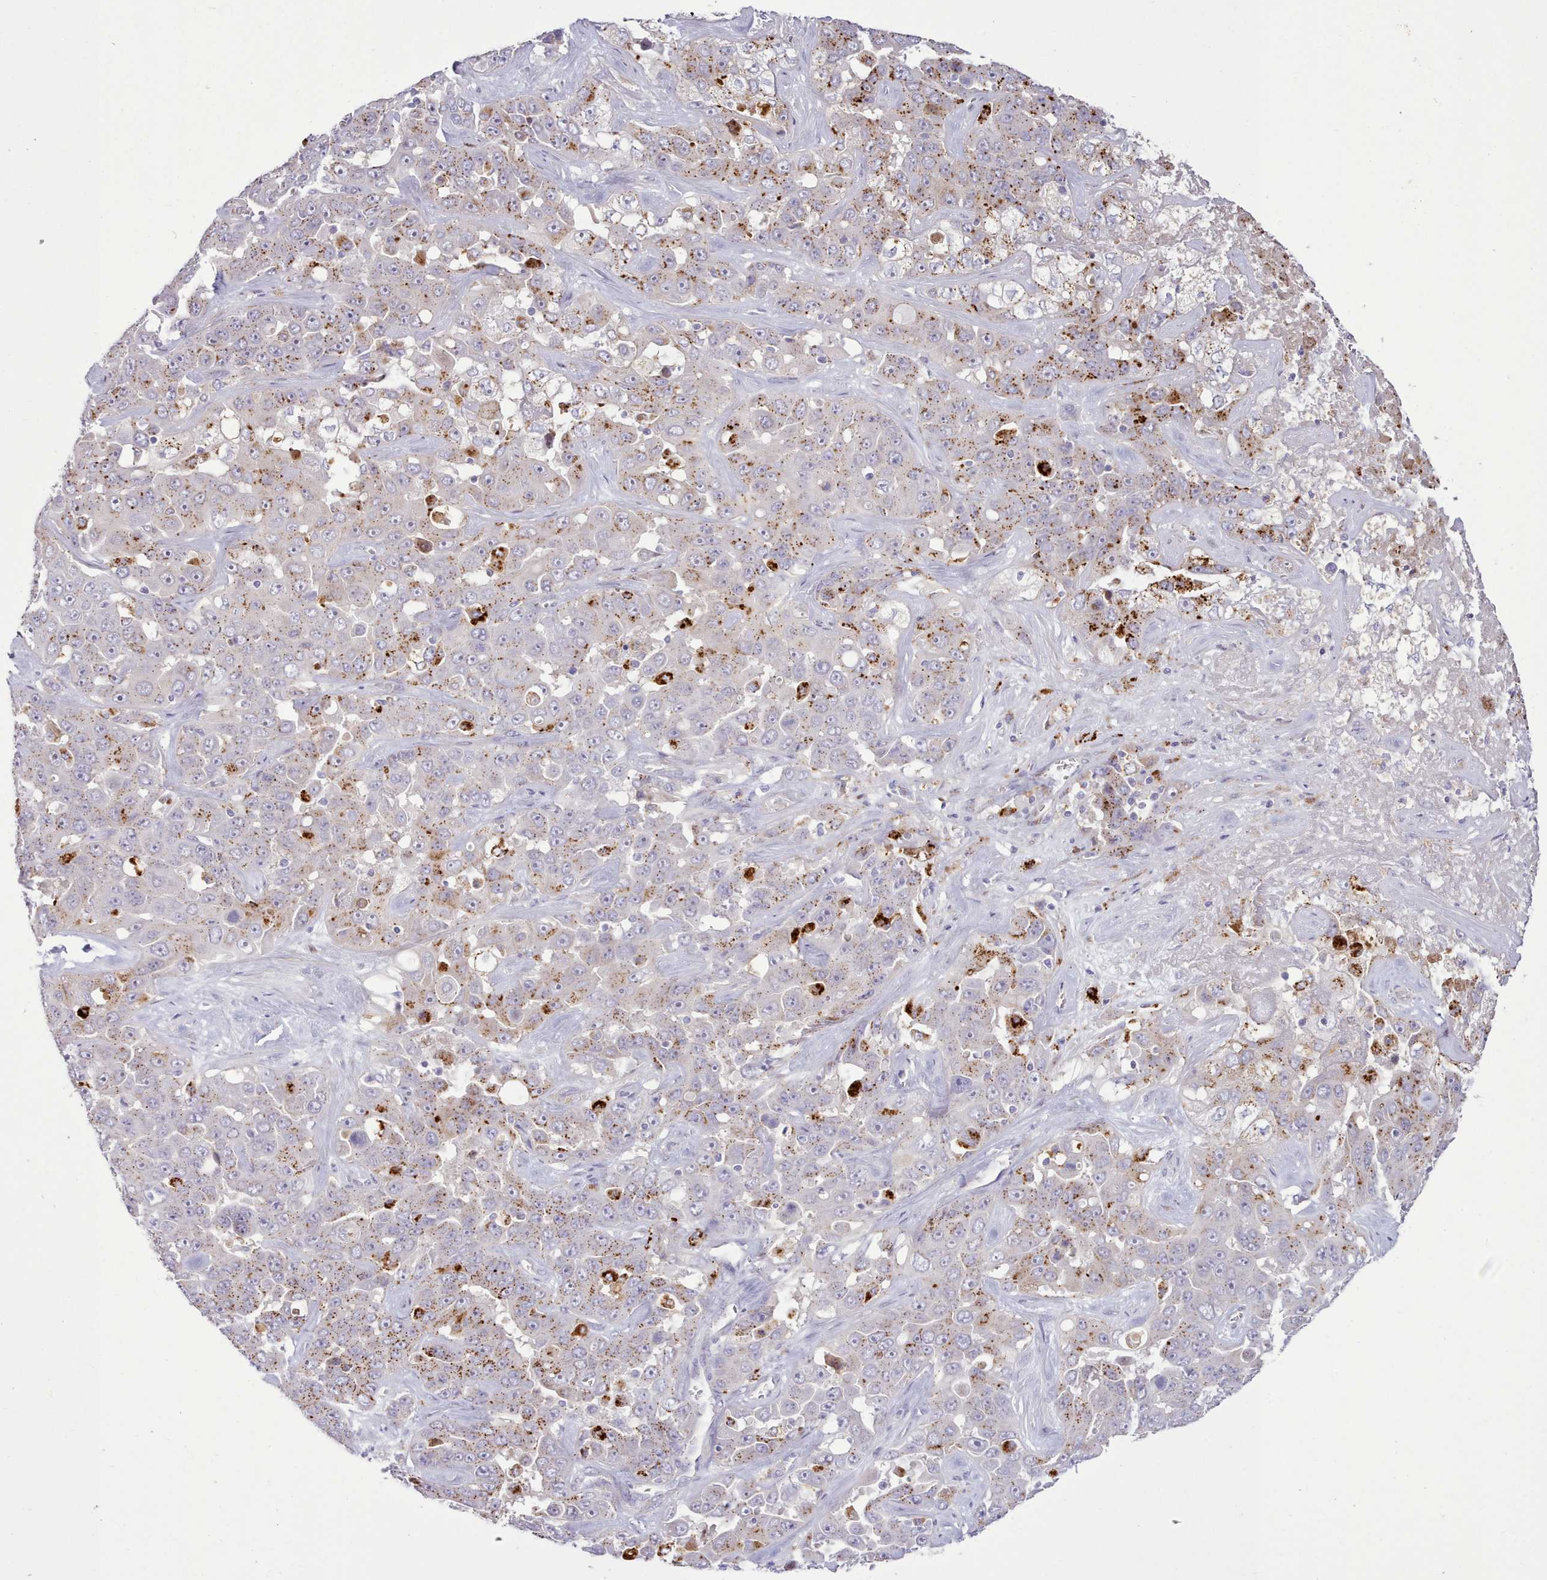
{"staining": {"intensity": "moderate", "quantity": ">75%", "location": "cytoplasmic/membranous"}, "tissue": "liver cancer", "cell_type": "Tumor cells", "image_type": "cancer", "snomed": [{"axis": "morphology", "description": "Cholangiocarcinoma"}, {"axis": "topography", "description": "Liver"}], "caption": "The photomicrograph demonstrates a brown stain indicating the presence of a protein in the cytoplasmic/membranous of tumor cells in liver cancer (cholangiocarcinoma).", "gene": "SRD5A1", "patient": {"sex": "female", "age": 52}}